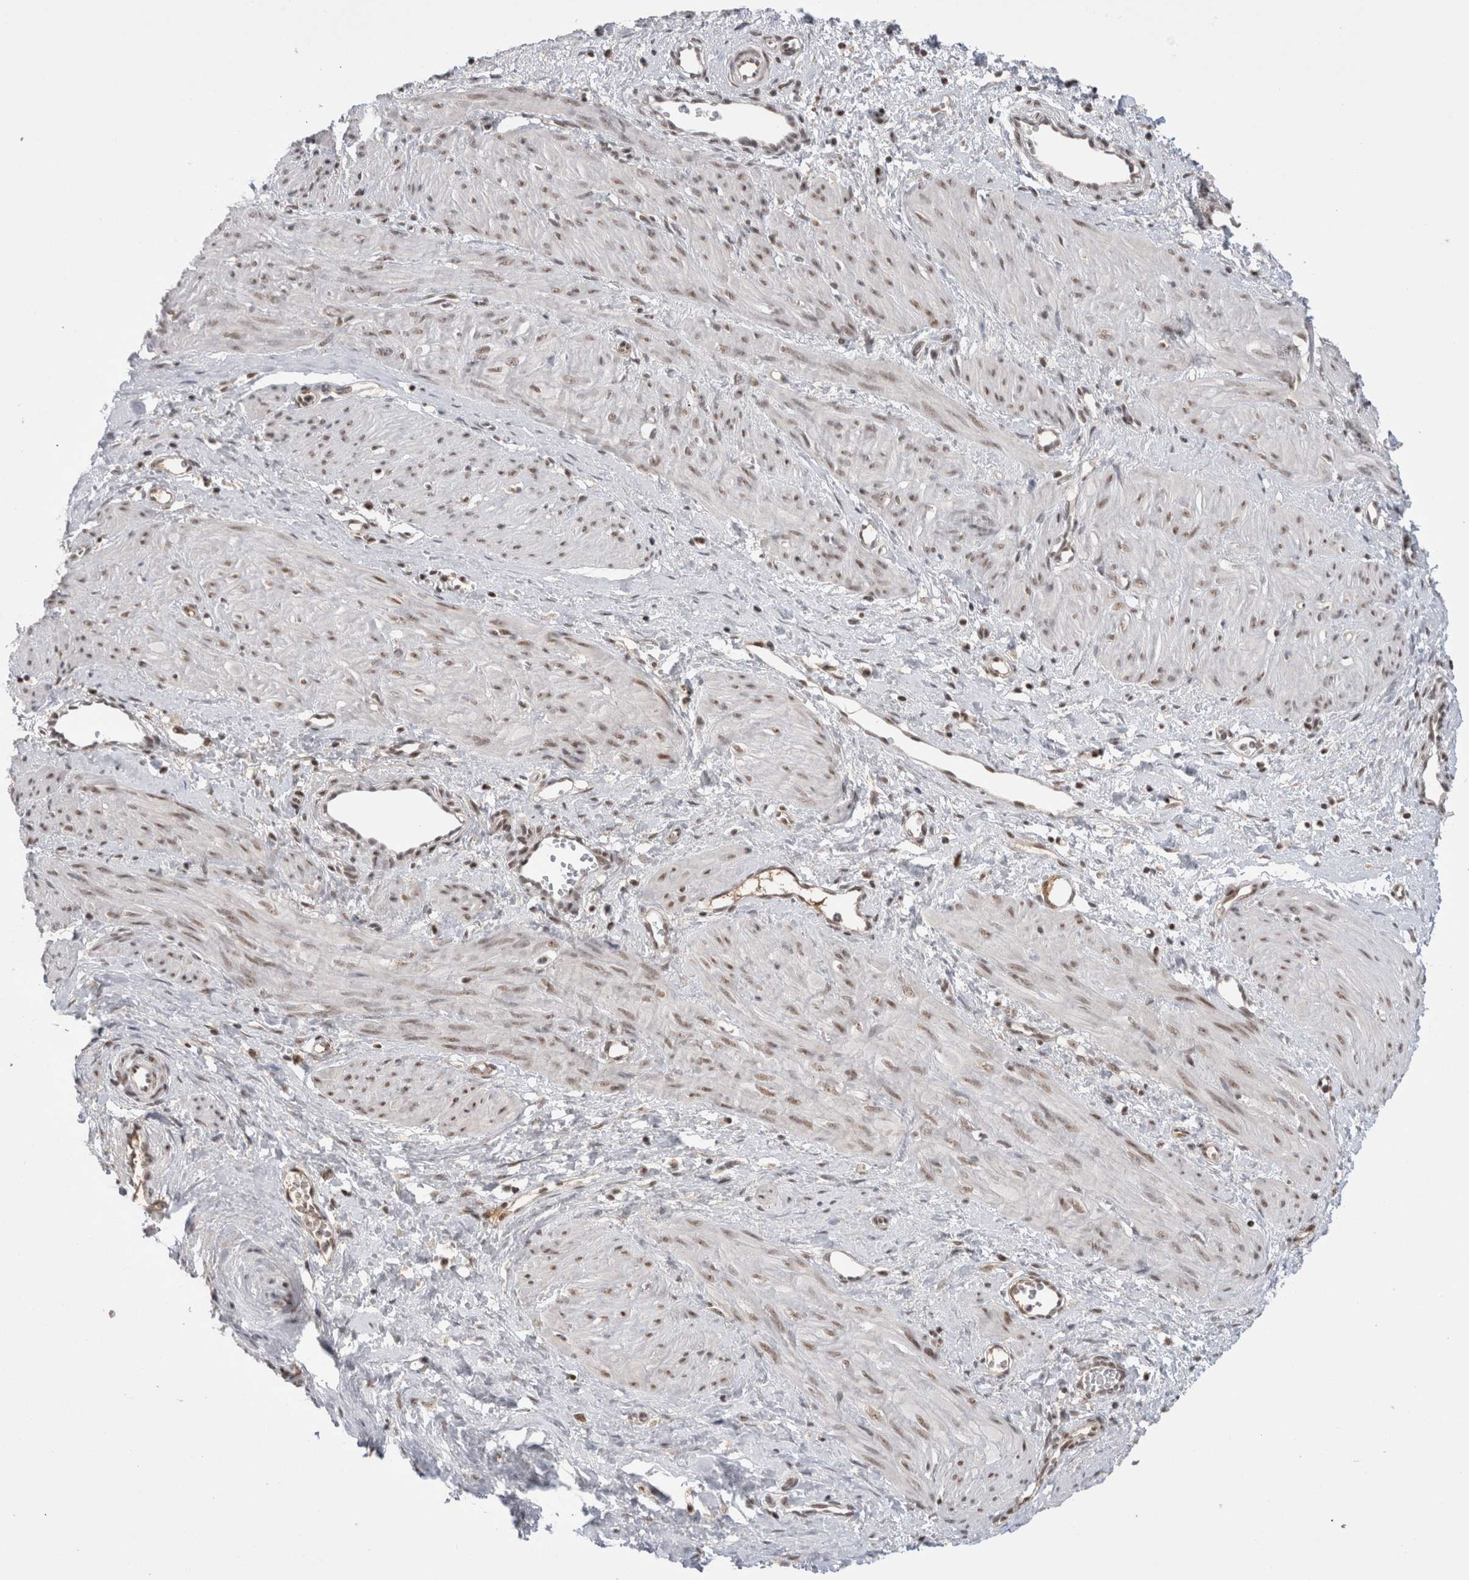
{"staining": {"intensity": "weak", "quantity": "25%-75%", "location": "nuclear"}, "tissue": "smooth muscle", "cell_type": "Smooth muscle cells", "image_type": "normal", "snomed": [{"axis": "morphology", "description": "Normal tissue, NOS"}, {"axis": "topography", "description": "Endometrium"}], "caption": "Immunohistochemical staining of unremarkable human smooth muscle demonstrates low levels of weak nuclear positivity in about 25%-75% of smooth muscle cells. Nuclei are stained in blue.", "gene": "ZNF24", "patient": {"sex": "female", "age": 33}}